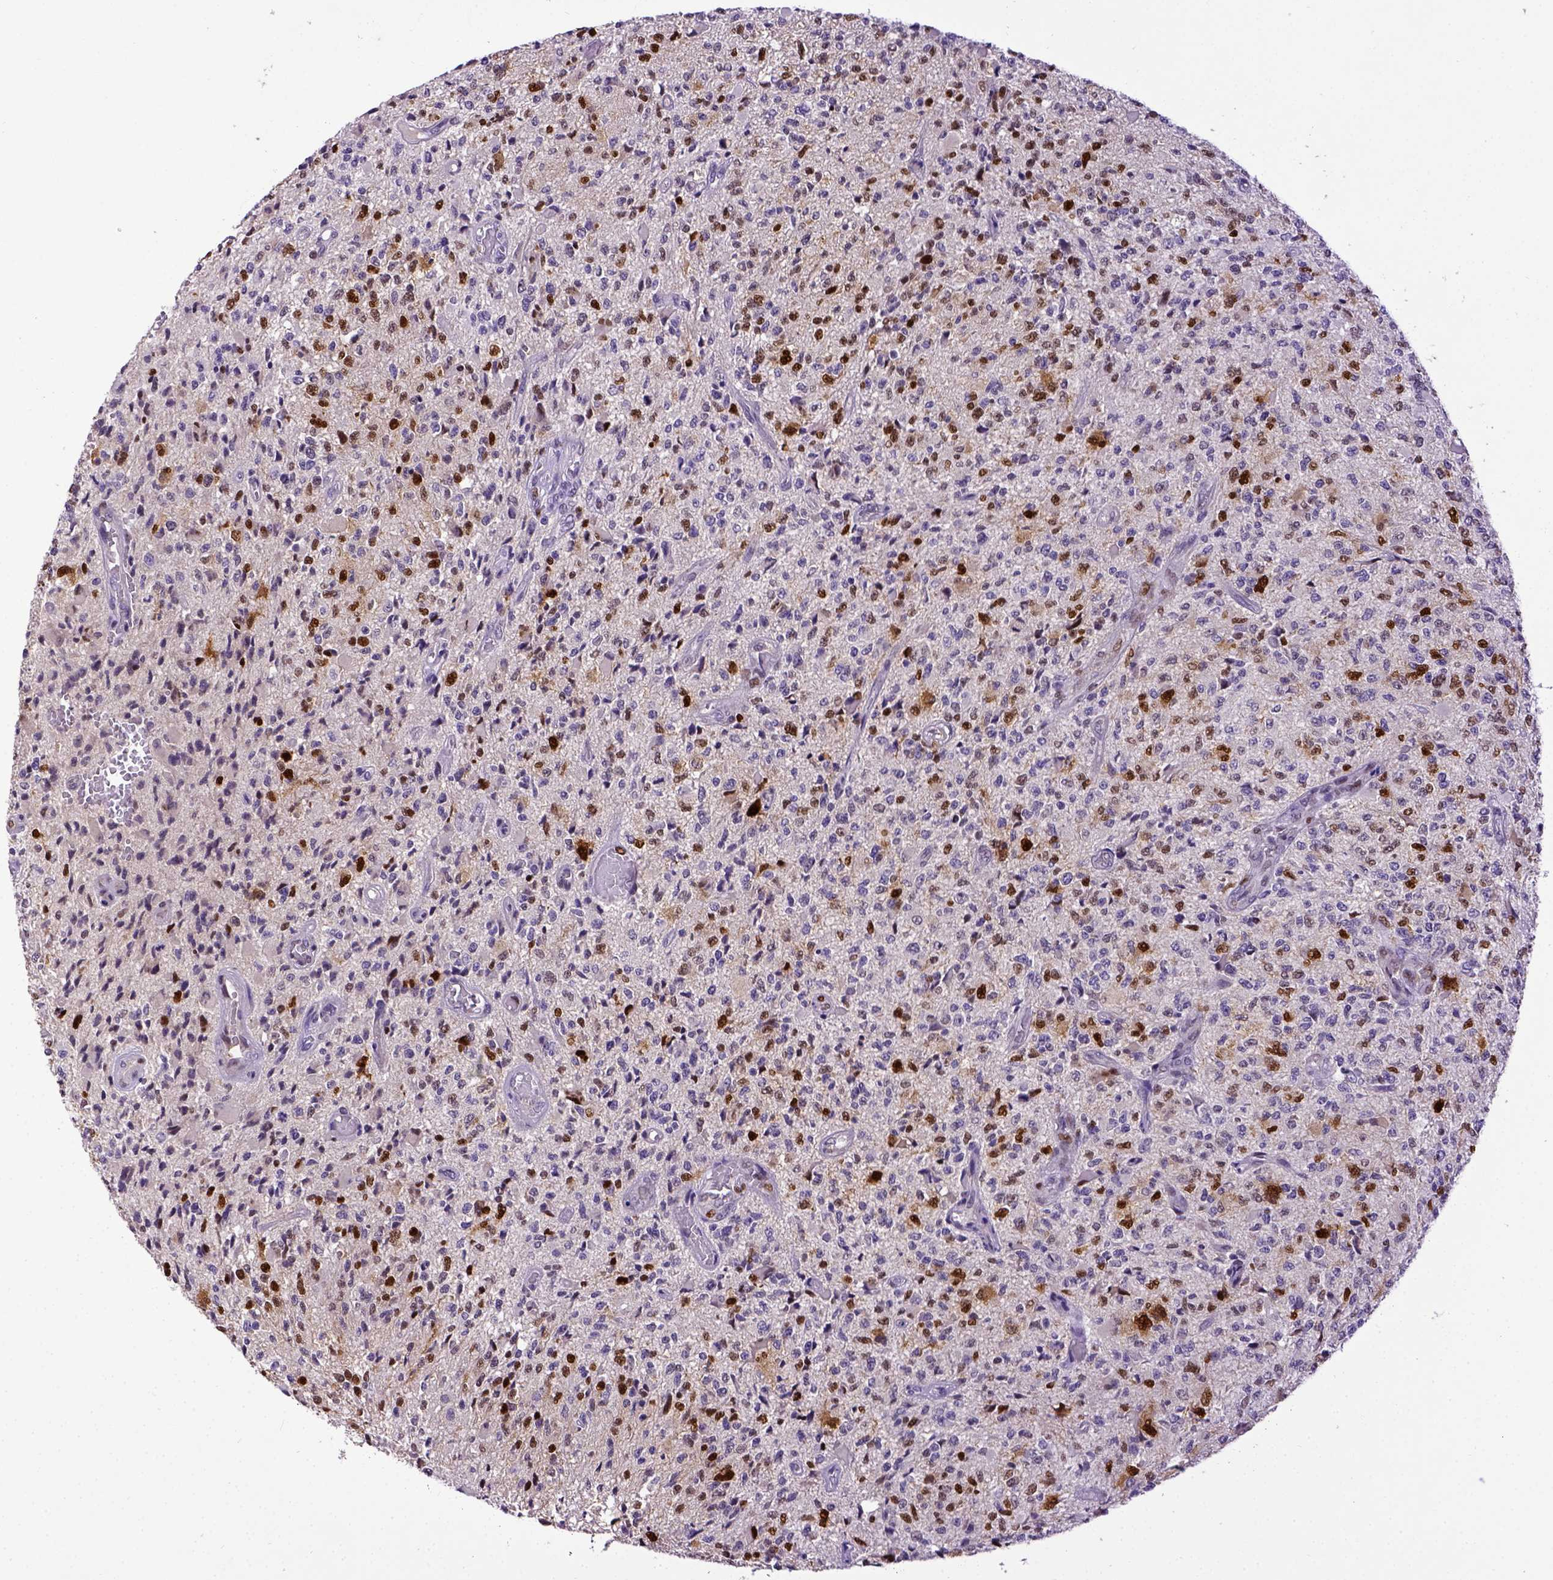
{"staining": {"intensity": "strong", "quantity": "<25%", "location": "nuclear"}, "tissue": "glioma", "cell_type": "Tumor cells", "image_type": "cancer", "snomed": [{"axis": "morphology", "description": "Glioma, malignant, High grade"}, {"axis": "topography", "description": "Brain"}], "caption": "High-power microscopy captured an immunohistochemistry (IHC) micrograph of malignant high-grade glioma, revealing strong nuclear staining in about <25% of tumor cells.", "gene": "CDKN1A", "patient": {"sex": "female", "age": 63}}